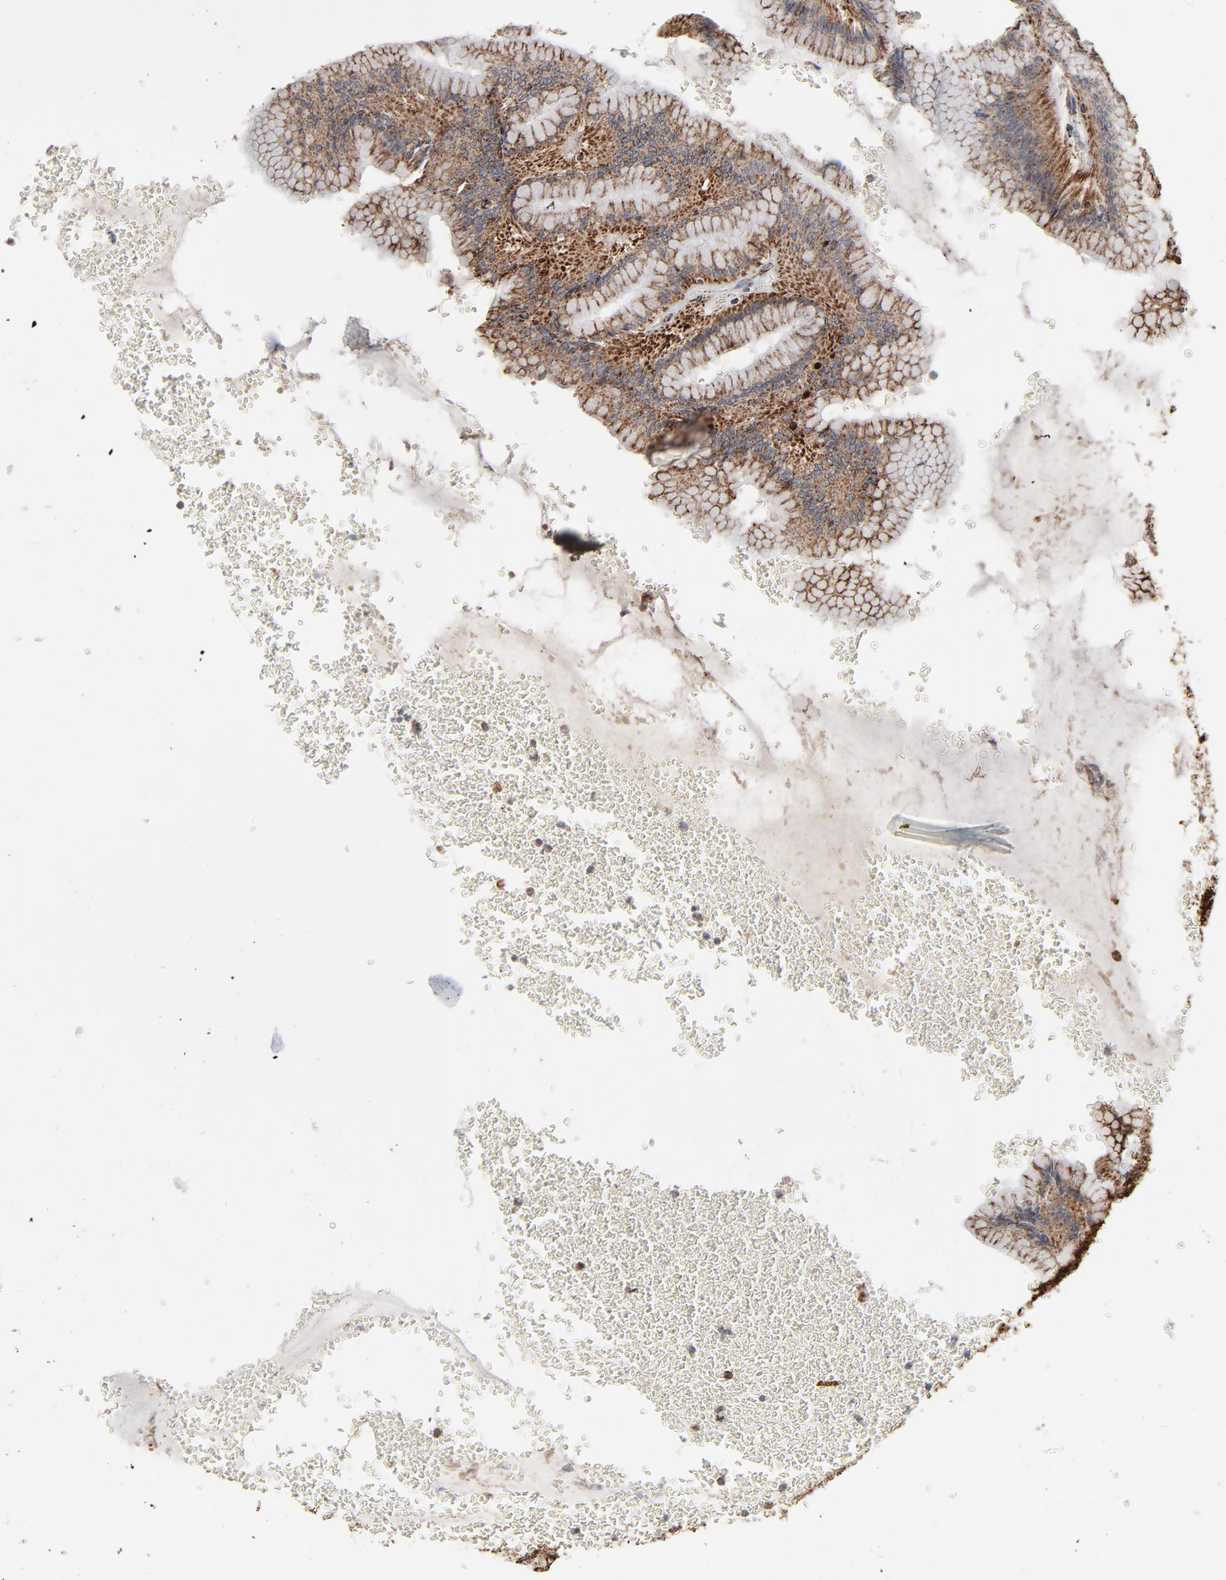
{"staining": {"intensity": "strong", "quantity": ">75%", "location": "cytoplasmic/membranous"}, "tissue": "stomach", "cell_type": "Glandular cells", "image_type": "normal", "snomed": [{"axis": "morphology", "description": "Normal tissue, NOS"}, {"axis": "morphology", "description": "Adenocarcinoma, NOS"}, {"axis": "topography", "description": "Stomach"}, {"axis": "topography", "description": "Stomach, lower"}], "caption": "Unremarkable stomach exhibits strong cytoplasmic/membranous positivity in about >75% of glandular cells, visualized by immunohistochemistry. (Stains: DAB (3,3'-diaminobenzidine) in brown, nuclei in blue, Microscopy: brightfield microscopy at high magnification).", "gene": "UQCRC1", "patient": {"sex": "female", "age": 65}}